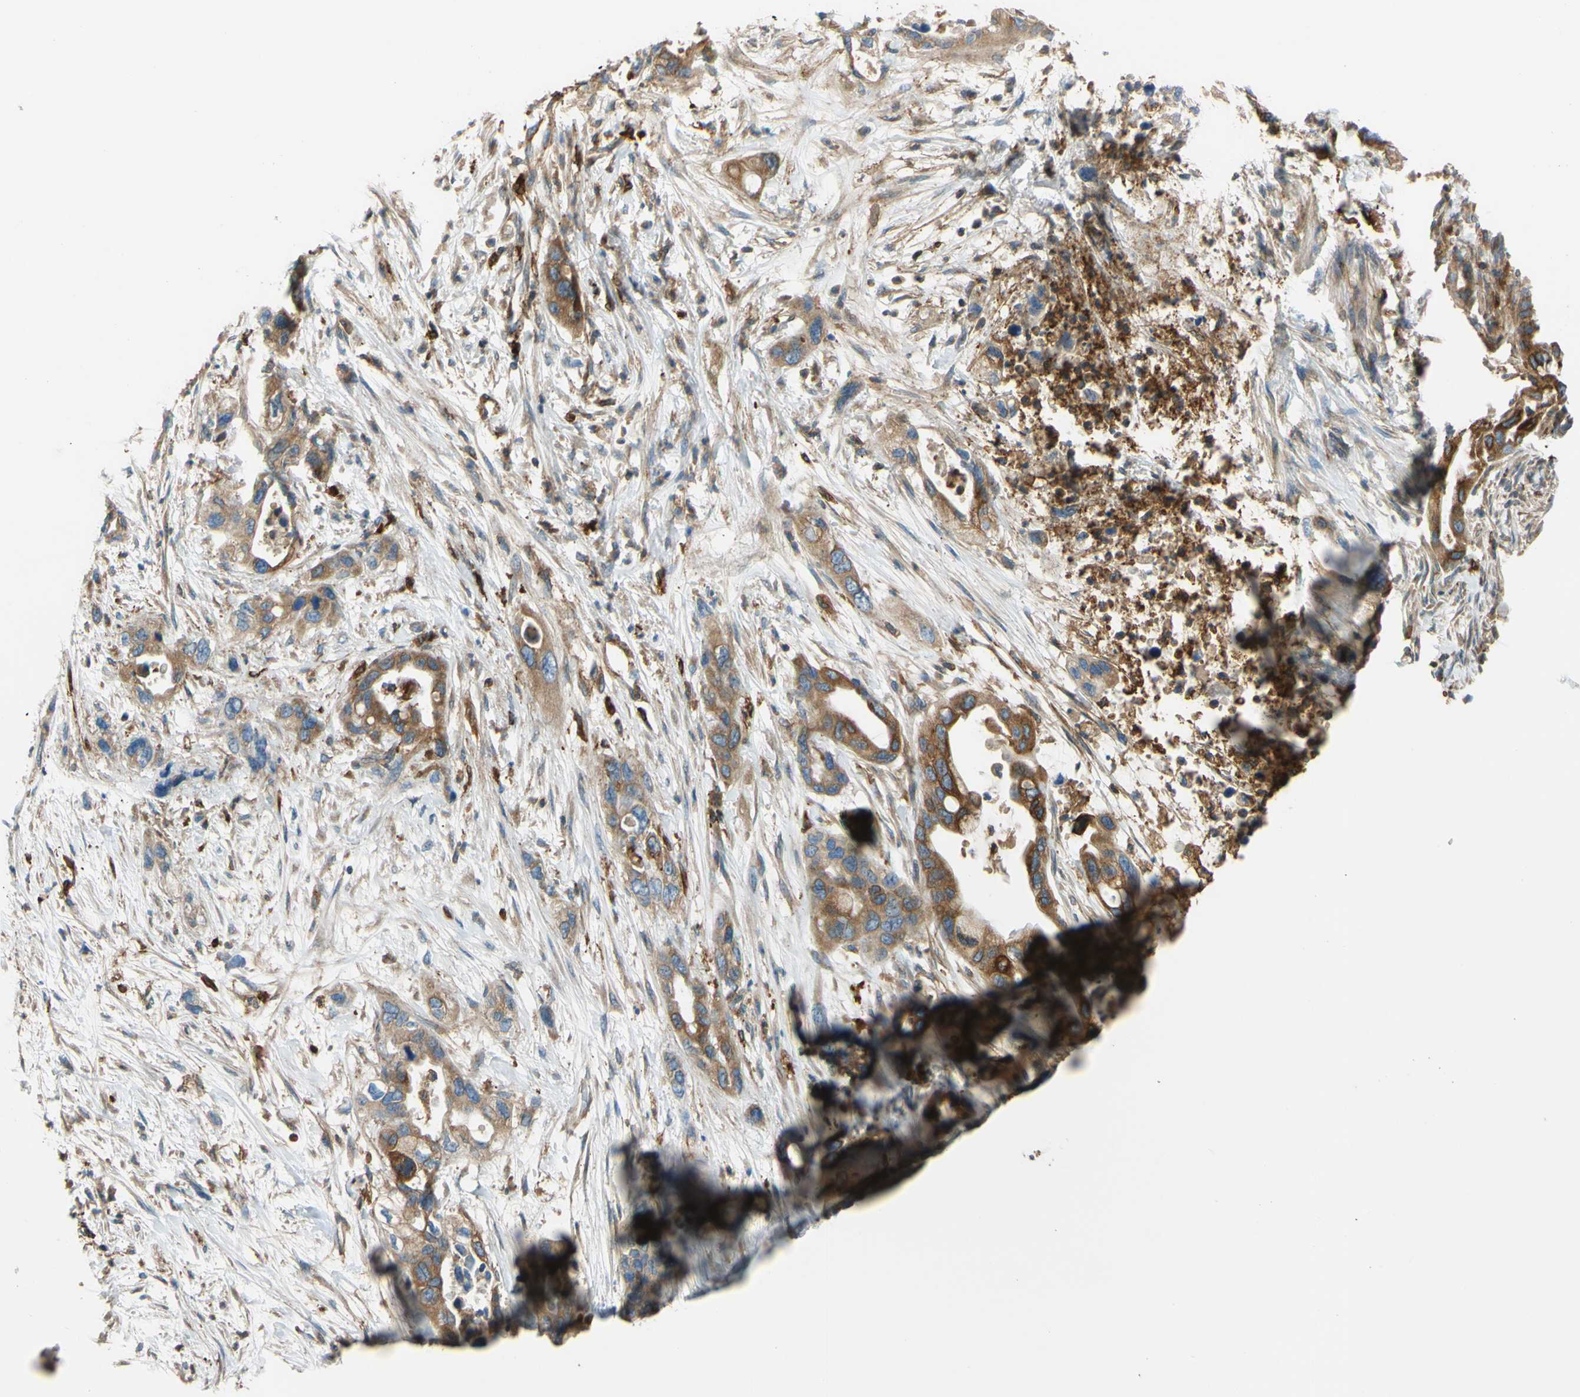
{"staining": {"intensity": "moderate", "quantity": ">75%", "location": "cytoplasmic/membranous"}, "tissue": "pancreatic cancer", "cell_type": "Tumor cells", "image_type": "cancer", "snomed": [{"axis": "morphology", "description": "Adenocarcinoma, NOS"}, {"axis": "topography", "description": "Pancreas"}], "caption": "Immunohistochemical staining of pancreatic cancer (adenocarcinoma) shows moderate cytoplasmic/membranous protein expression in approximately >75% of tumor cells.", "gene": "POR", "patient": {"sex": "female", "age": 71}}